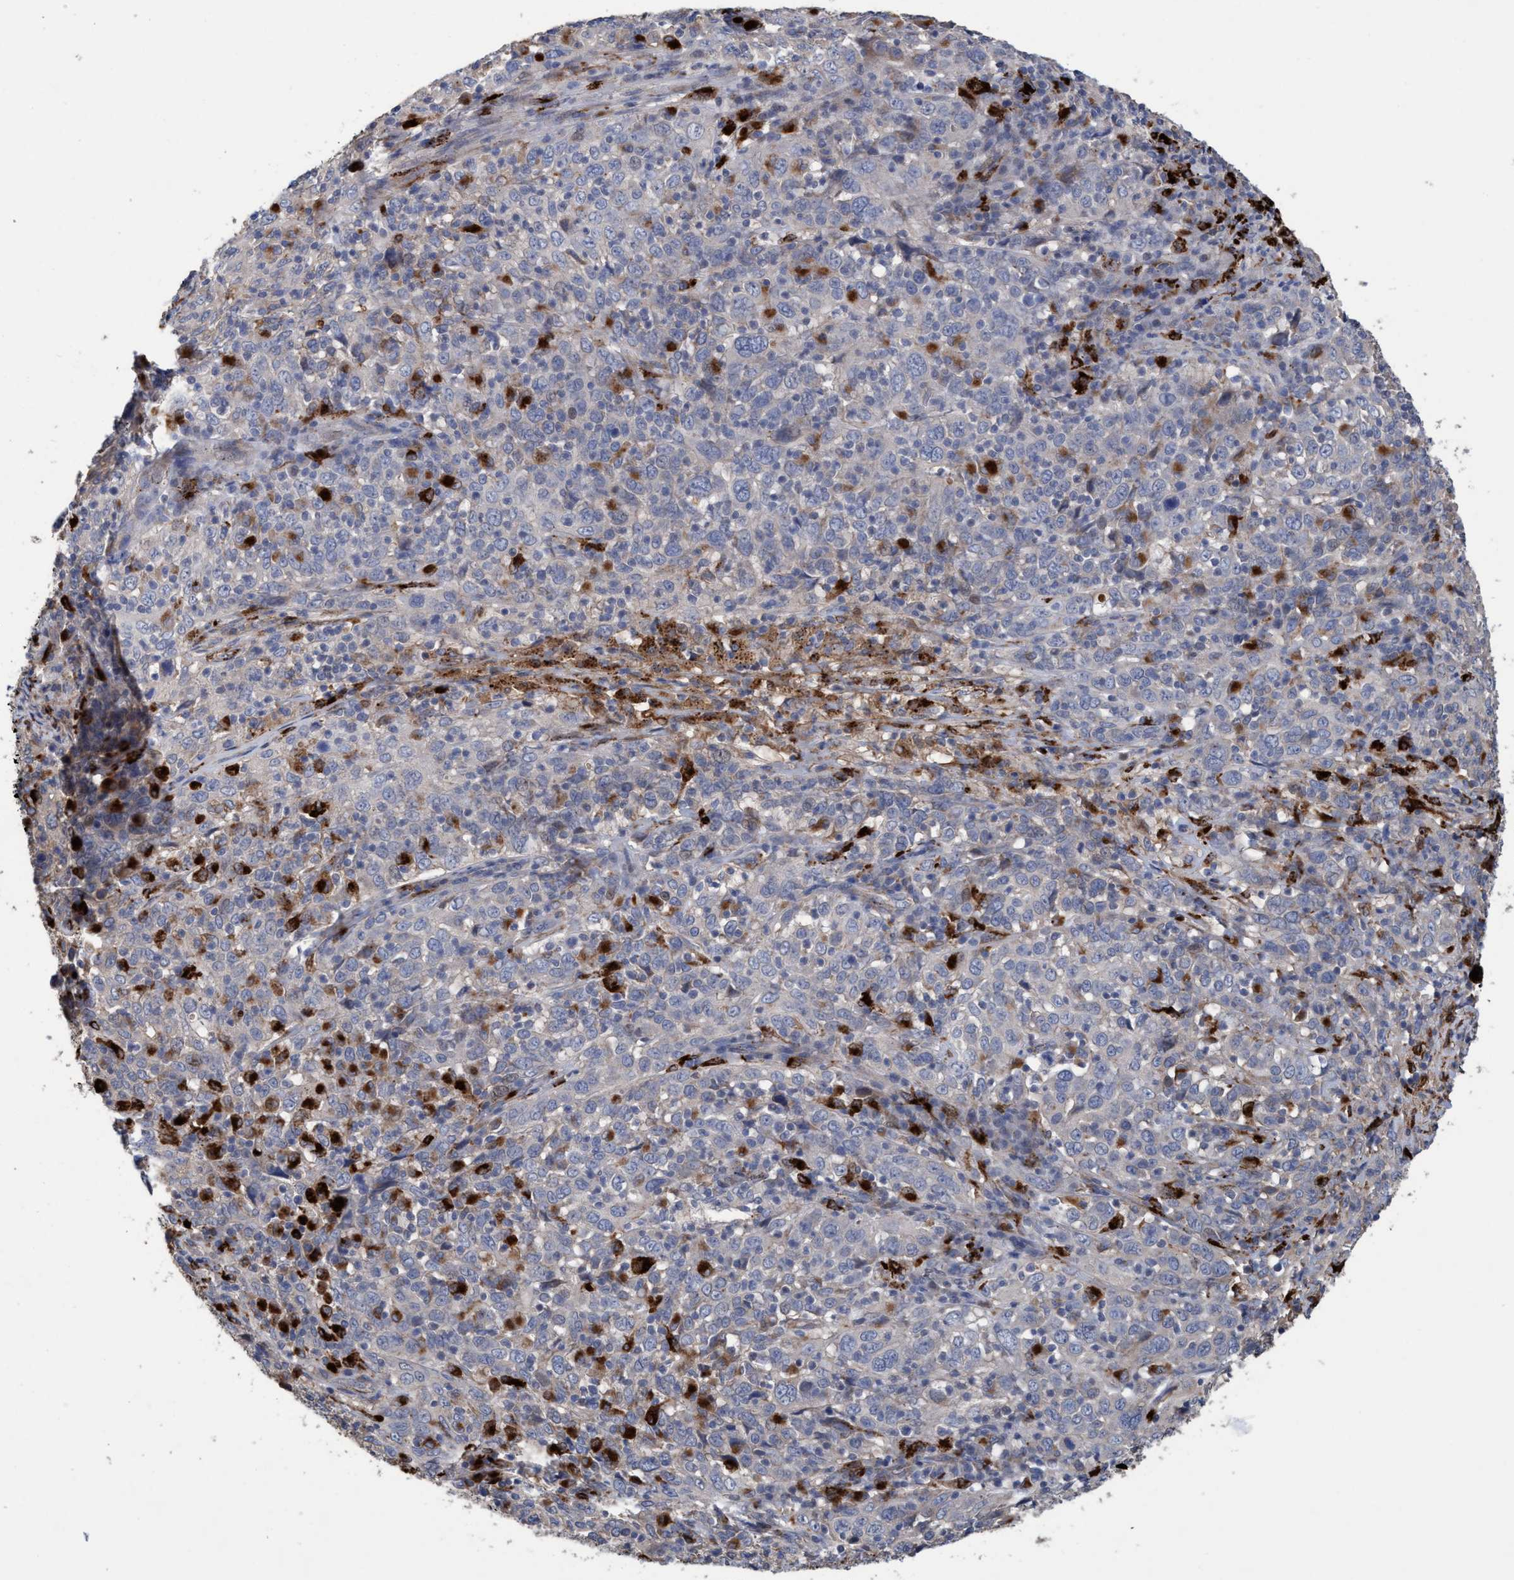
{"staining": {"intensity": "weak", "quantity": "25%-75%", "location": "cytoplasmic/membranous"}, "tissue": "cervical cancer", "cell_type": "Tumor cells", "image_type": "cancer", "snomed": [{"axis": "morphology", "description": "Squamous cell carcinoma, NOS"}, {"axis": "topography", "description": "Cervix"}], "caption": "High-power microscopy captured an immunohistochemistry (IHC) histopathology image of cervical cancer (squamous cell carcinoma), revealing weak cytoplasmic/membranous expression in approximately 25%-75% of tumor cells. Immunohistochemistry (ihc) stains the protein of interest in brown and the nuclei are stained blue.", "gene": "BBS9", "patient": {"sex": "female", "age": 46}}